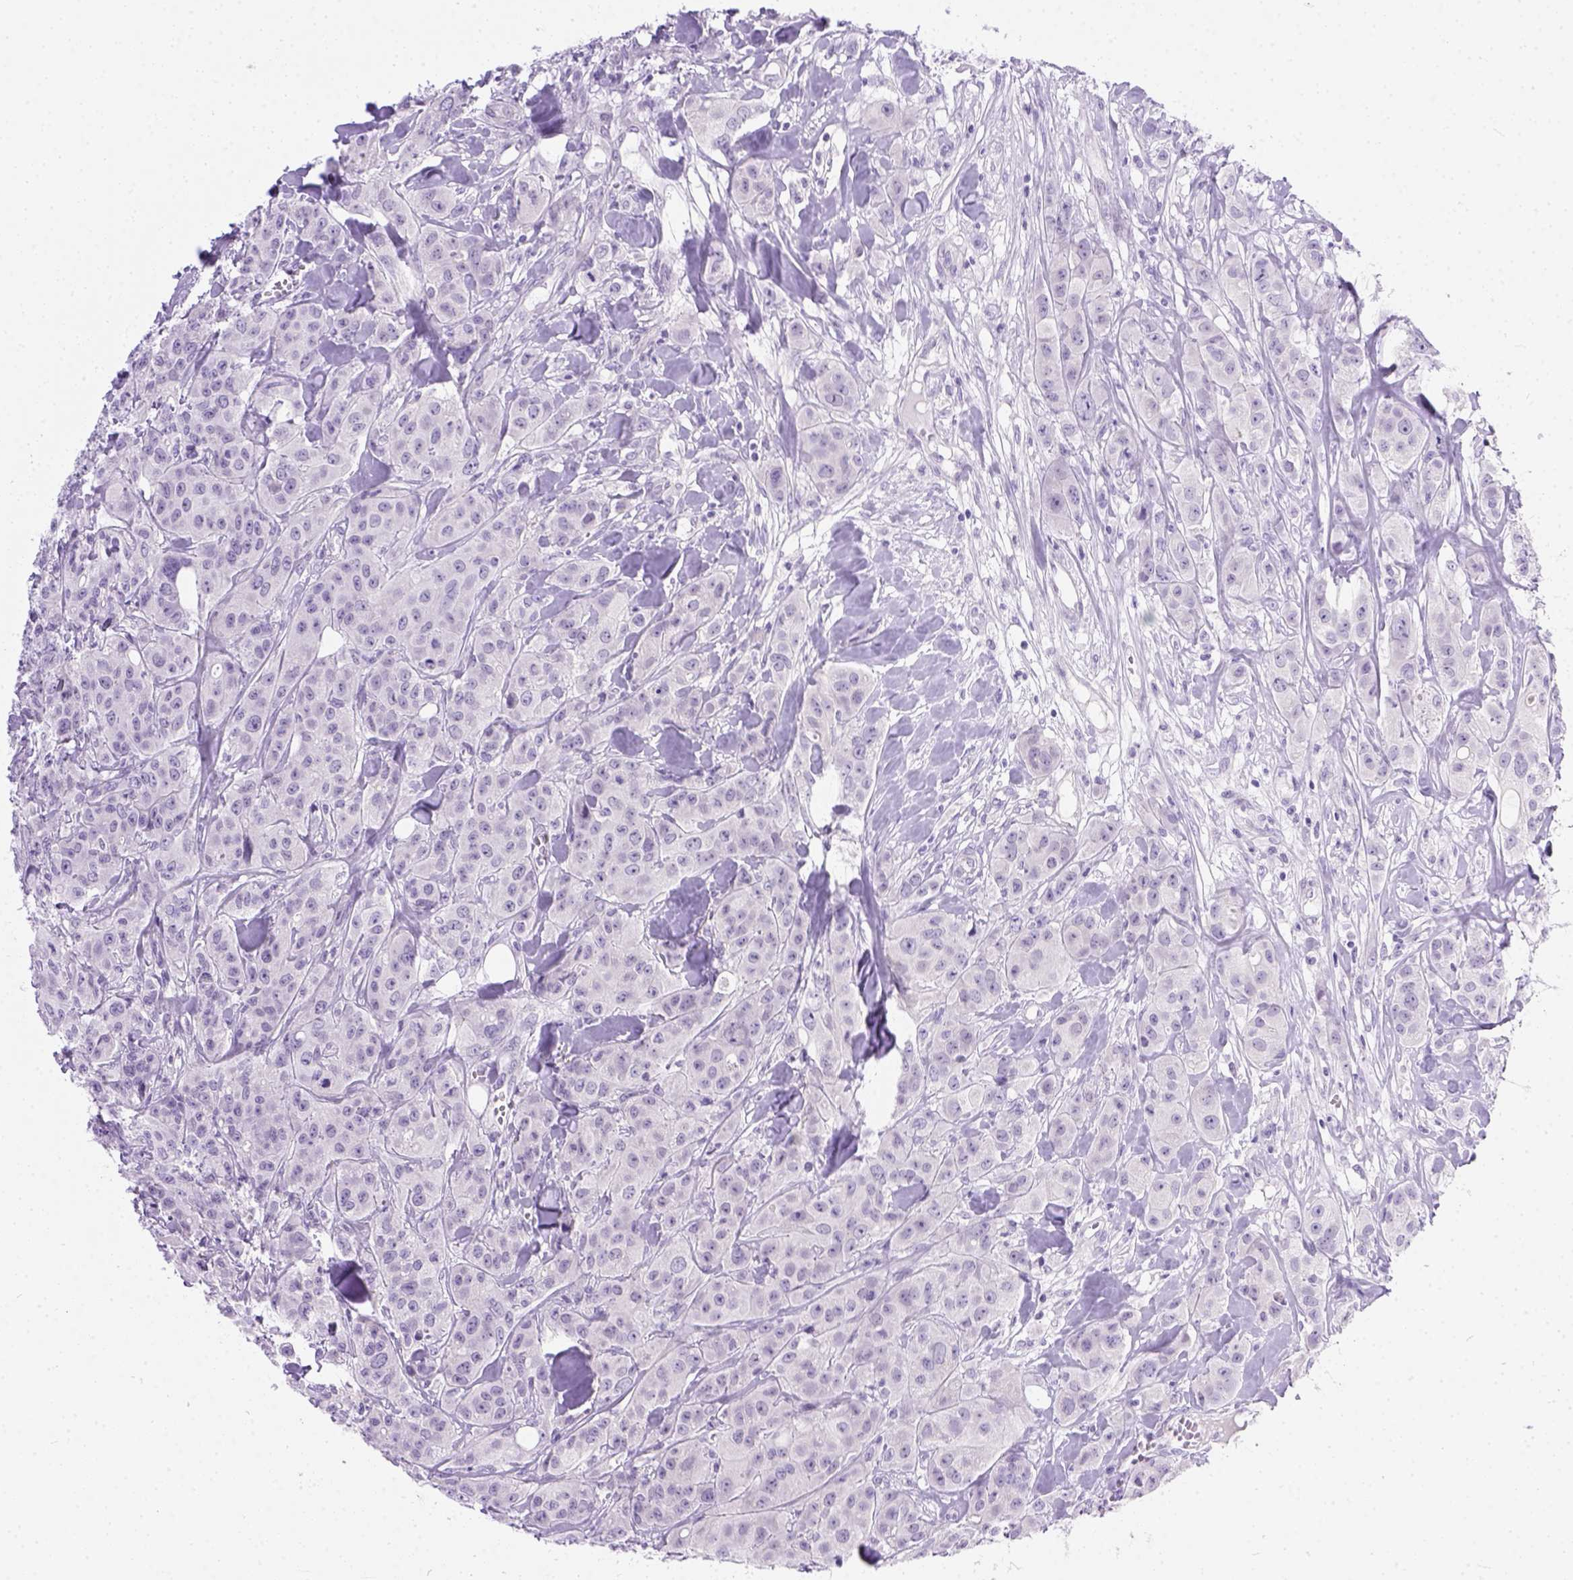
{"staining": {"intensity": "negative", "quantity": "none", "location": "none"}, "tissue": "breast cancer", "cell_type": "Tumor cells", "image_type": "cancer", "snomed": [{"axis": "morphology", "description": "Duct carcinoma"}, {"axis": "topography", "description": "Breast"}], "caption": "Immunohistochemical staining of human breast cancer reveals no significant positivity in tumor cells.", "gene": "FAM184B", "patient": {"sex": "female", "age": 43}}